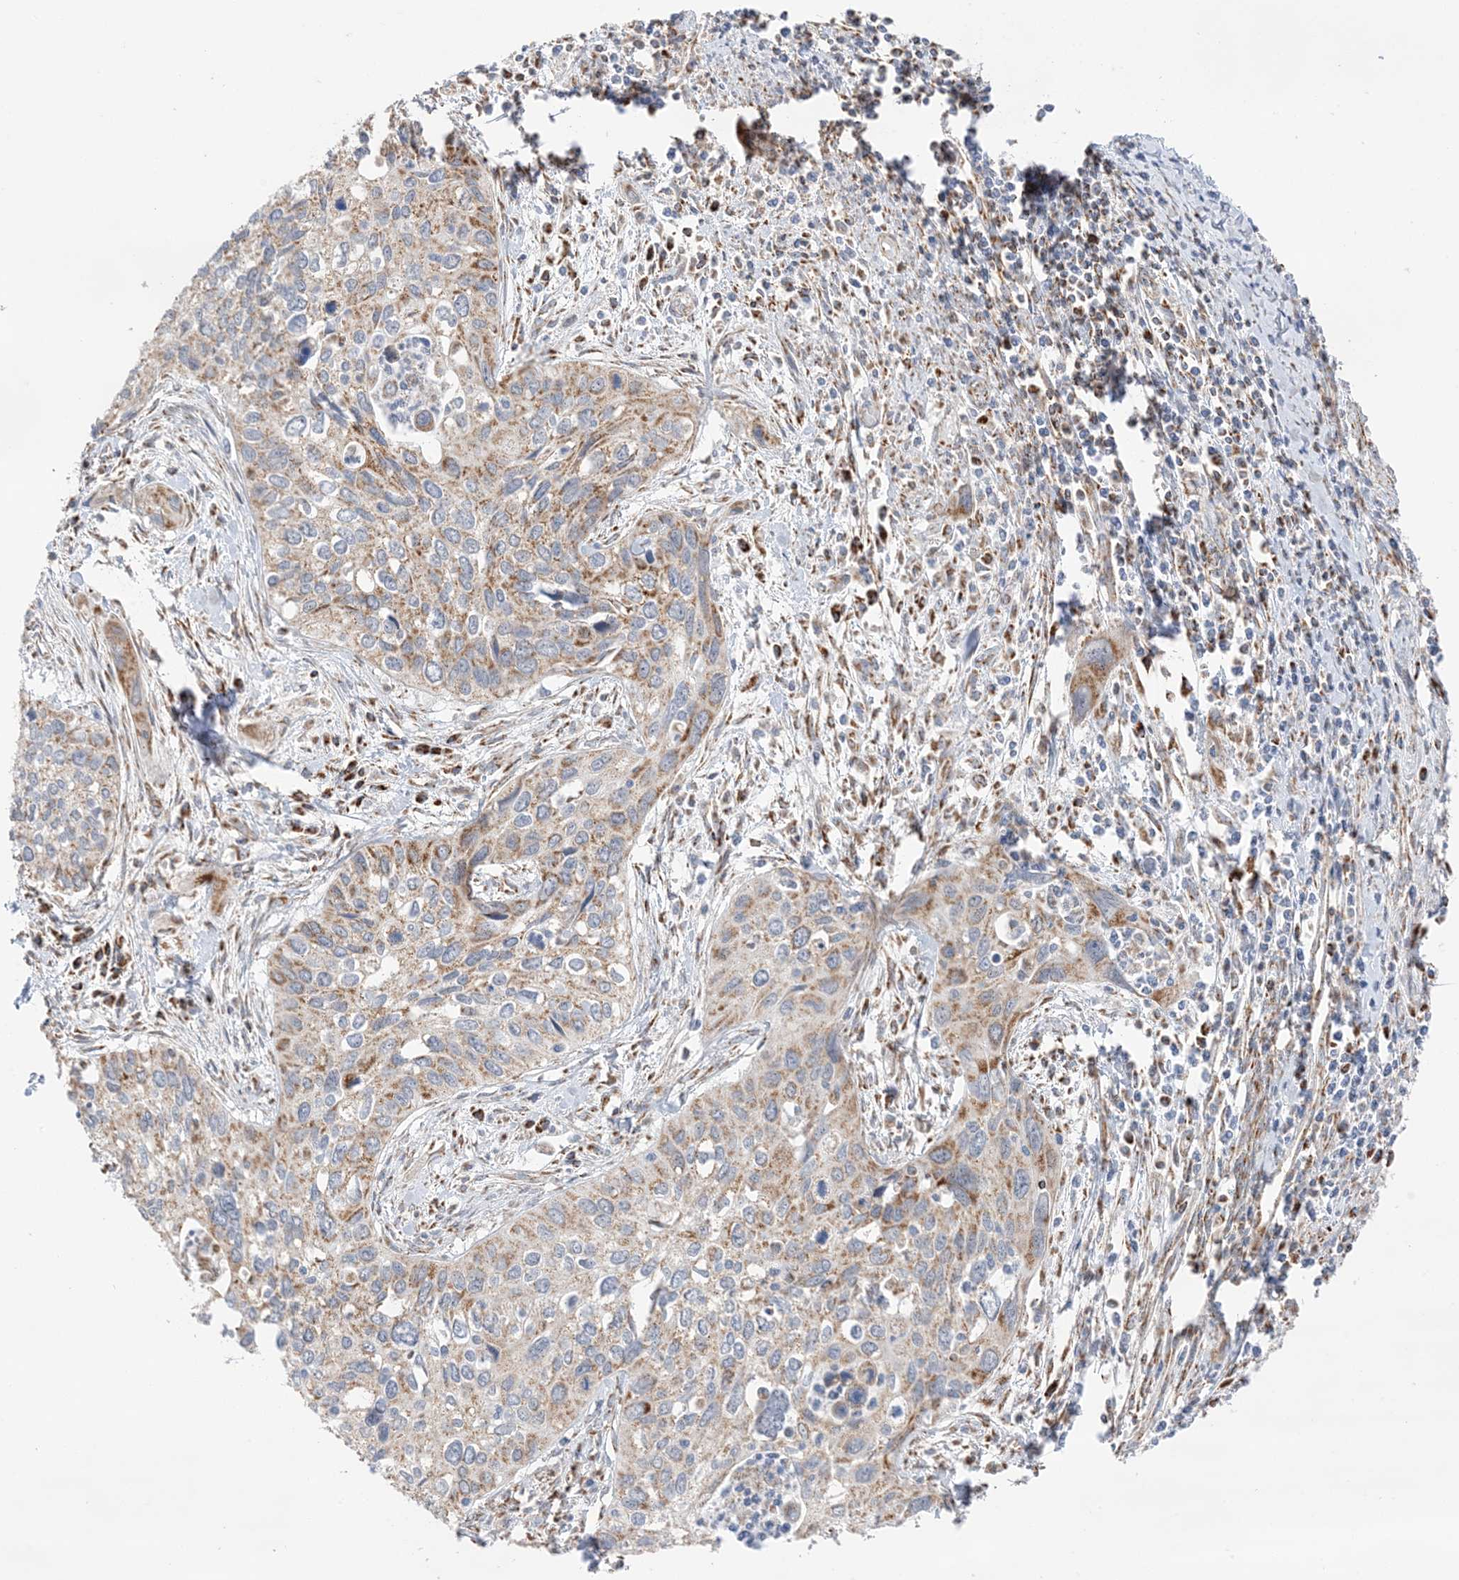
{"staining": {"intensity": "moderate", "quantity": ">75%", "location": "cytoplasmic/membranous"}, "tissue": "cervical cancer", "cell_type": "Tumor cells", "image_type": "cancer", "snomed": [{"axis": "morphology", "description": "Squamous cell carcinoma, NOS"}, {"axis": "topography", "description": "Cervix"}], "caption": "Cervical cancer (squamous cell carcinoma) stained with a protein marker reveals moderate staining in tumor cells.", "gene": "SLC25A12", "patient": {"sex": "female", "age": 55}}